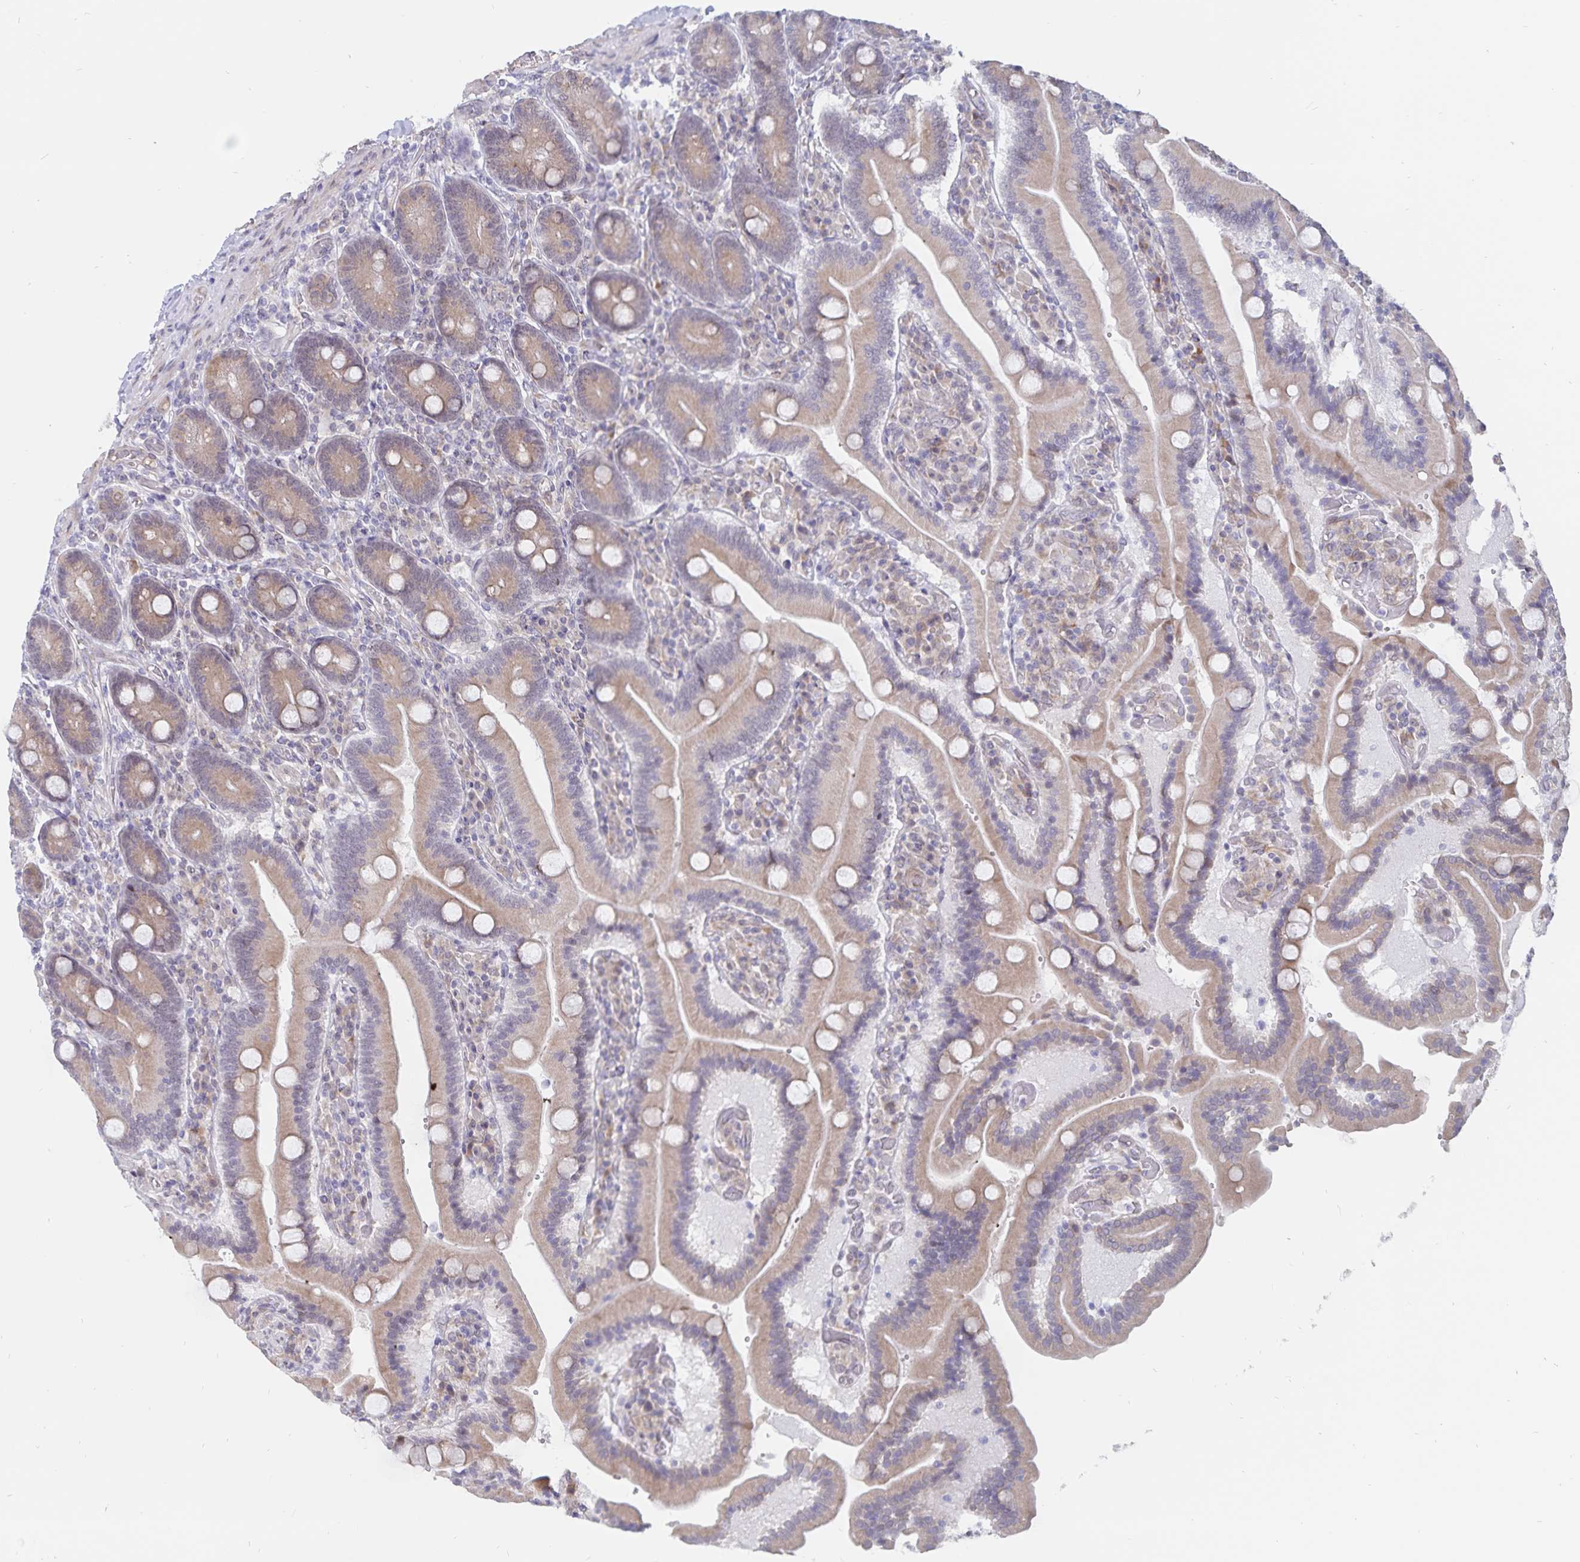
{"staining": {"intensity": "moderate", "quantity": ">75%", "location": "cytoplasmic/membranous"}, "tissue": "duodenum", "cell_type": "Glandular cells", "image_type": "normal", "snomed": [{"axis": "morphology", "description": "Normal tissue, NOS"}, {"axis": "topography", "description": "Duodenum"}], "caption": "High-power microscopy captured an immunohistochemistry image of unremarkable duodenum, revealing moderate cytoplasmic/membranous positivity in approximately >75% of glandular cells.", "gene": "ATP2A2", "patient": {"sex": "female", "age": 62}}